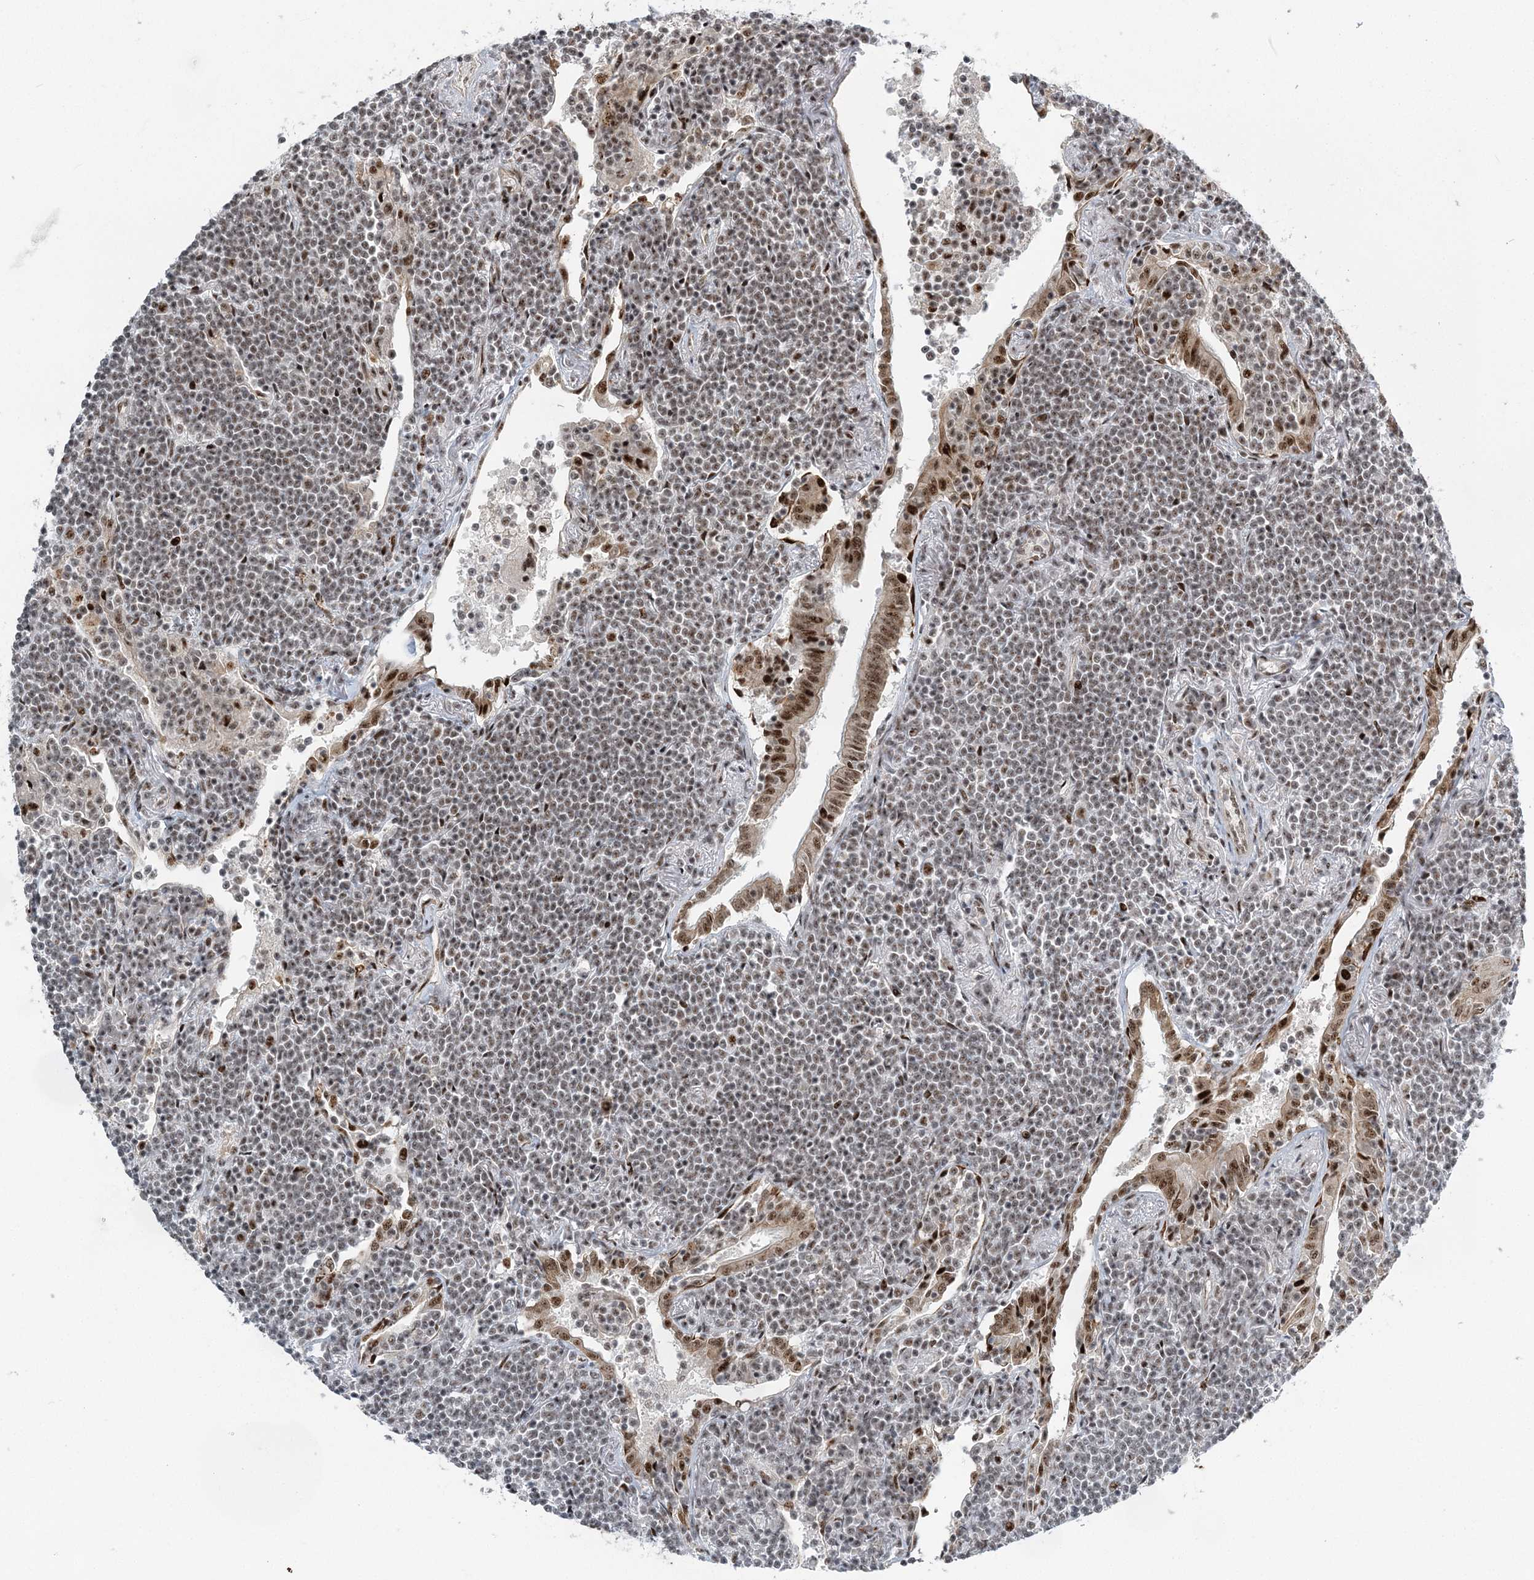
{"staining": {"intensity": "weak", "quantity": ">75%", "location": "nuclear"}, "tissue": "lymphoma", "cell_type": "Tumor cells", "image_type": "cancer", "snomed": [{"axis": "morphology", "description": "Malignant lymphoma, non-Hodgkin's type, Low grade"}, {"axis": "topography", "description": "Lung"}], "caption": "An image of low-grade malignant lymphoma, non-Hodgkin's type stained for a protein demonstrates weak nuclear brown staining in tumor cells.", "gene": "CWC22", "patient": {"sex": "female", "age": 71}}